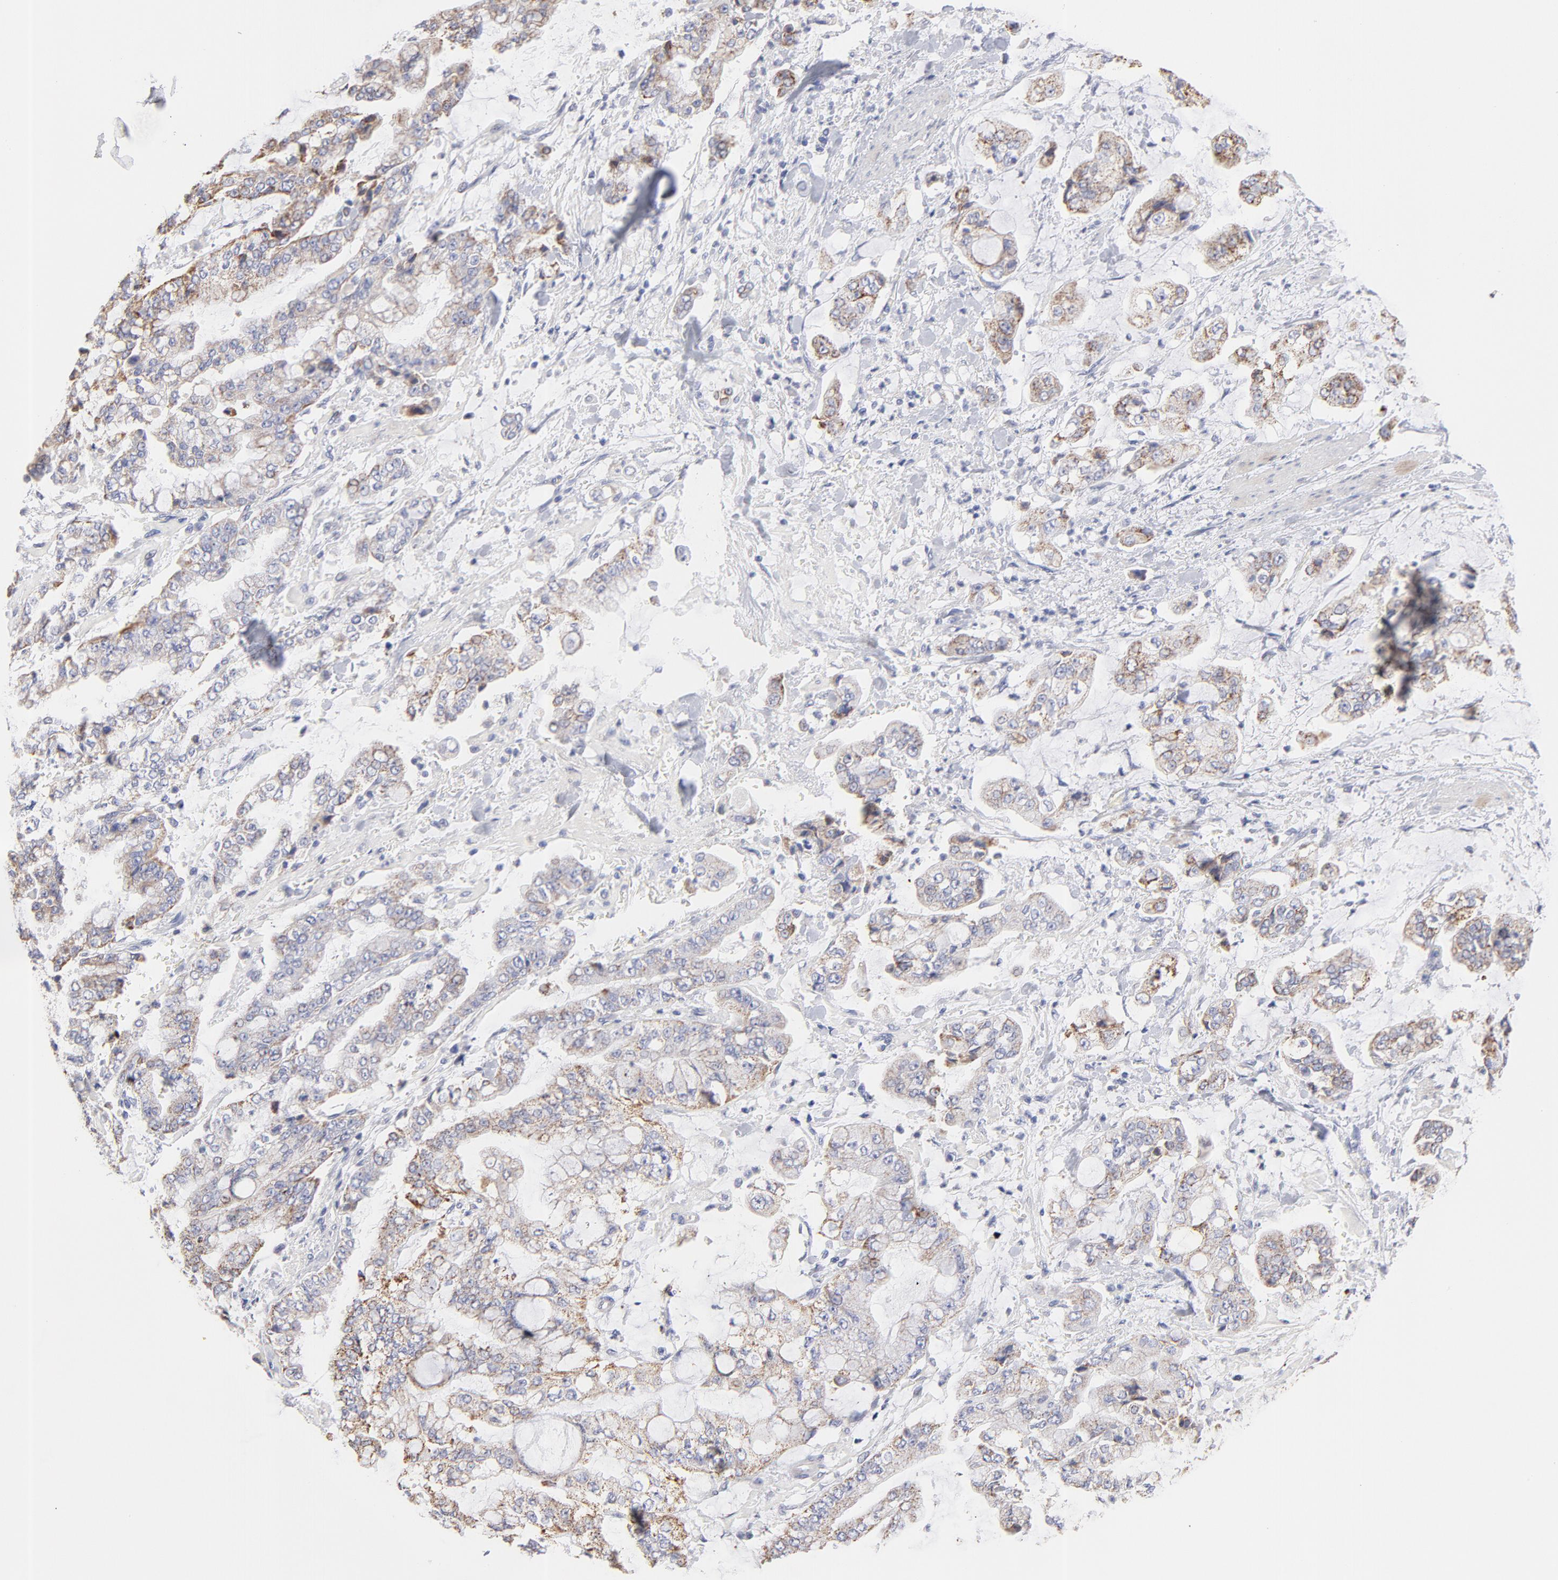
{"staining": {"intensity": "moderate", "quantity": ">75%", "location": "cytoplasmic/membranous"}, "tissue": "stomach cancer", "cell_type": "Tumor cells", "image_type": "cancer", "snomed": [{"axis": "morphology", "description": "Normal tissue, NOS"}, {"axis": "morphology", "description": "Adenocarcinoma, NOS"}, {"axis": "topography", "description": "Stomach, upper"}, {"axis": "topography", "description": "Stomach"}], "caption": "Stomach cancer was stained to show a protein in brown. There is medium levels of moderate cytoplasmic/membranous expression in about >75% of tumor cells.", "gene": "TST", "patient": {"sex": "male", "age": 76}}